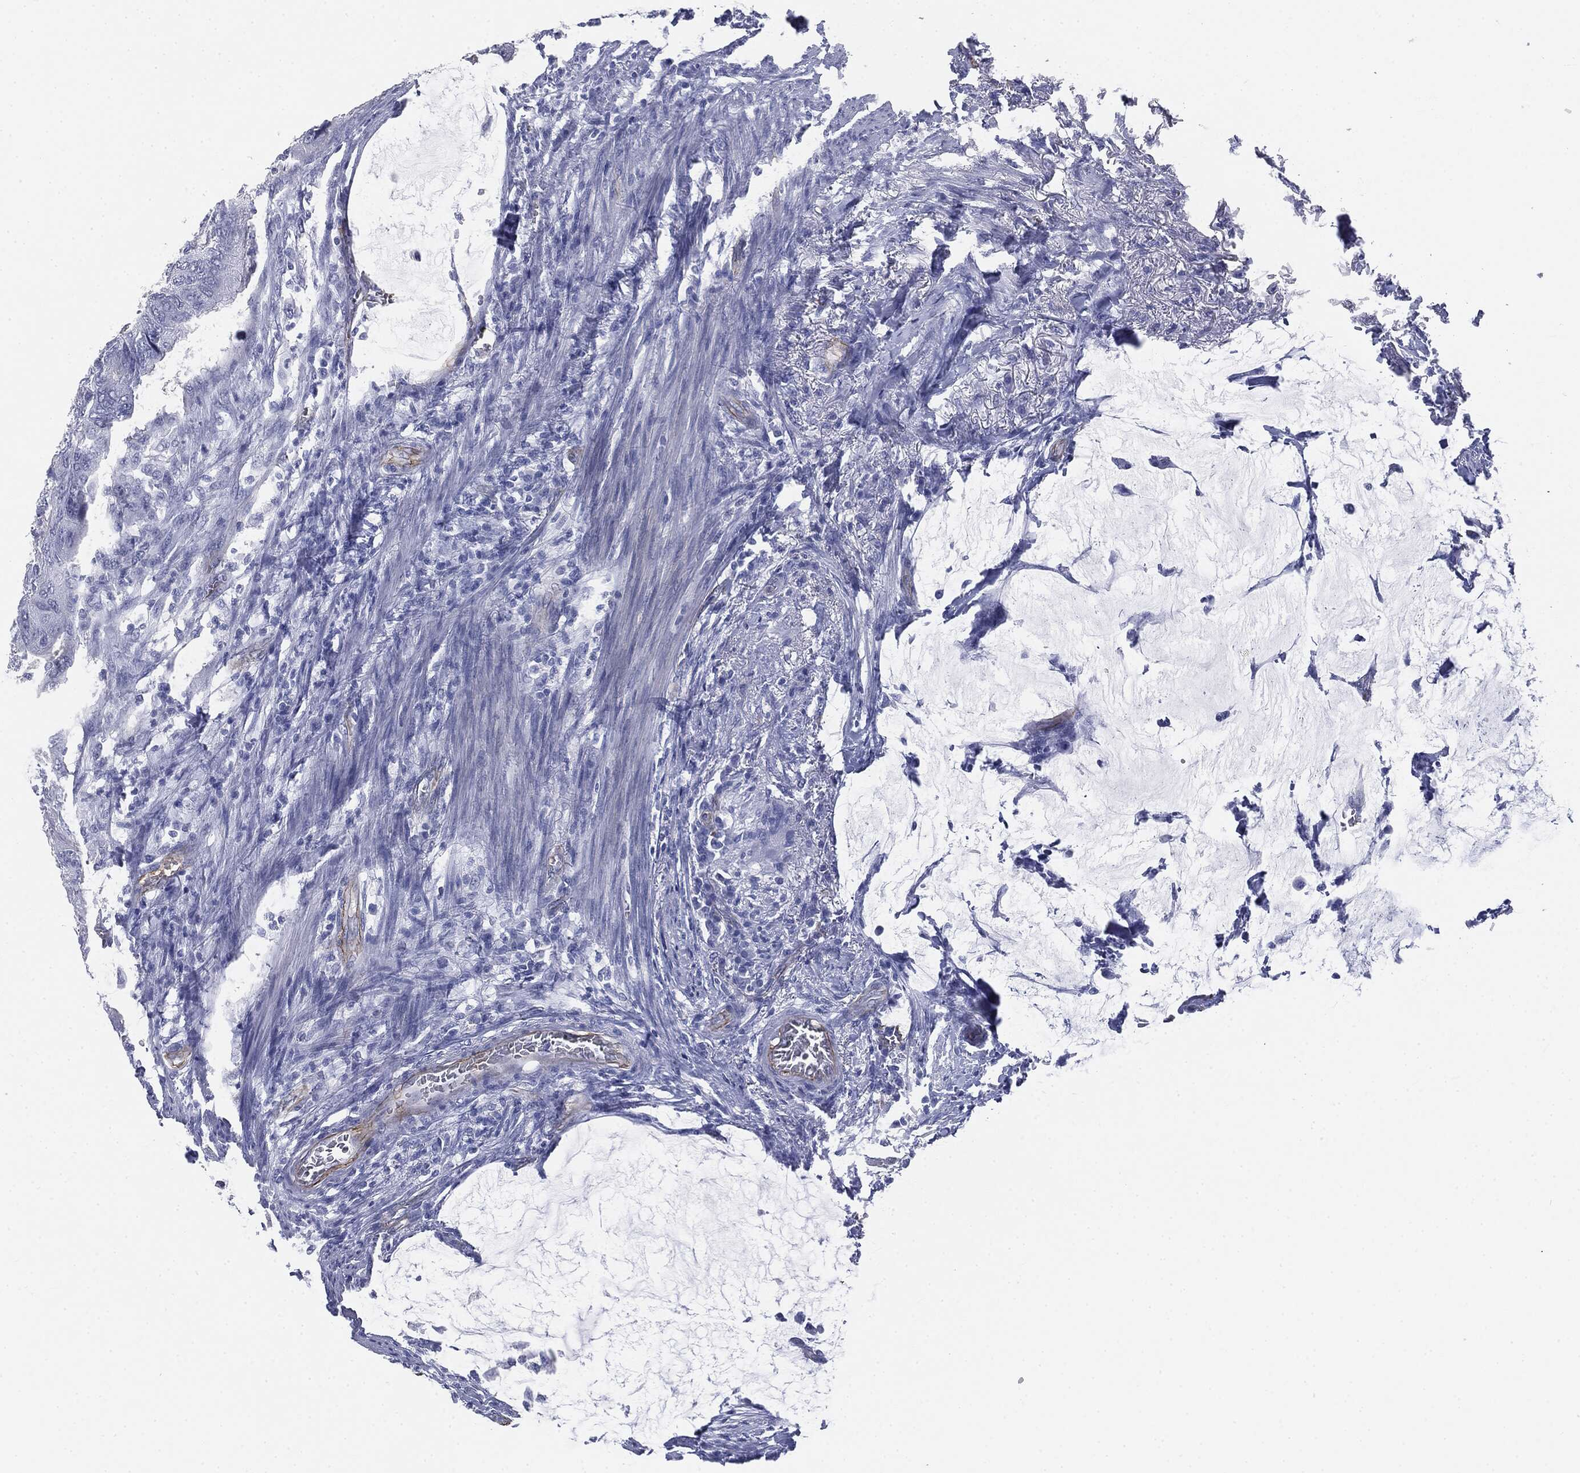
{"staining": {"intensity": "negative", "quantity": "none", "location": "none"}, "tissue": "colorectal cancer", "cell_type": "Tumor cells", "image_type": "cancer", "snomed": [{"axis": "morphology", "description": "Normal tissue, NOS"}, {"axis": "morphology", "description": "Adenocarcinoma, NOS"}, {"axis": "topography", "description": "Rectum"}, {"axis": "topography", "description": "Peripheral nerve tissue"}], "caption": "High power microscopy photomicrograph of an immunohistochemistry photomicrograph of colorectal cancer (adenocarcinoma), revealing no significant staining in tumor cells.", "gene": "MUC5AC", "patient": {"sex": "male", "age": 92}}